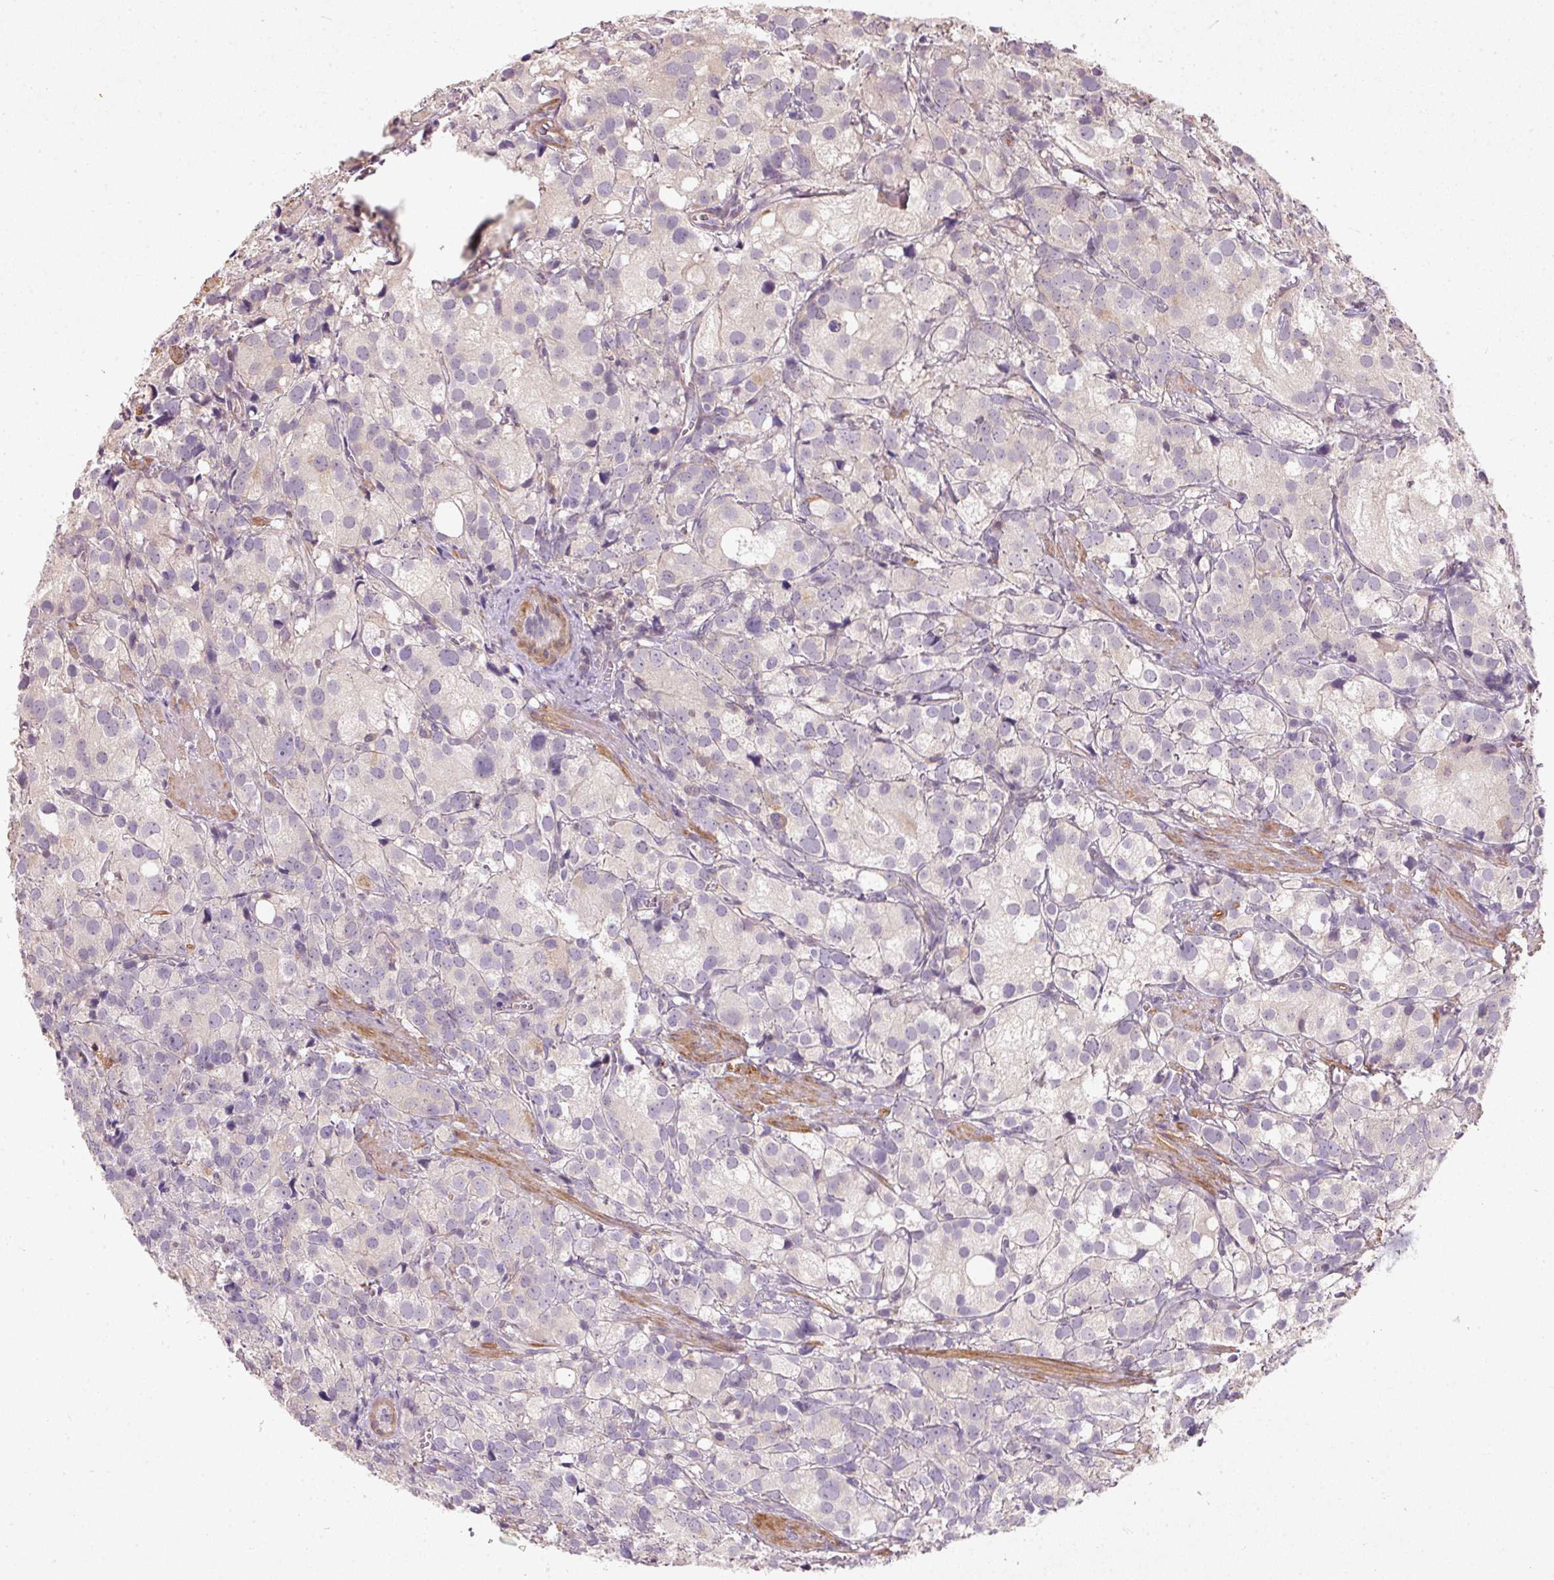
{"staining": {"intensity": "negative", "quantity": "none", "location": "none"}, "tissue": "prostate cancer", "cell_type": "Tumor cells", "image_type": "cancer", "snomed": [{"axis": "morphology", "description": "Adenocarcinoma, High grade"}, {"axis": "topography", "description": "Prostate"}], "caption": "IHC of human prostate adenocarcinoma (high-grade) displays no positivity in tumor cells.", "gene": "KCNK15", "patient": {"sex": "male", "age": 86}}